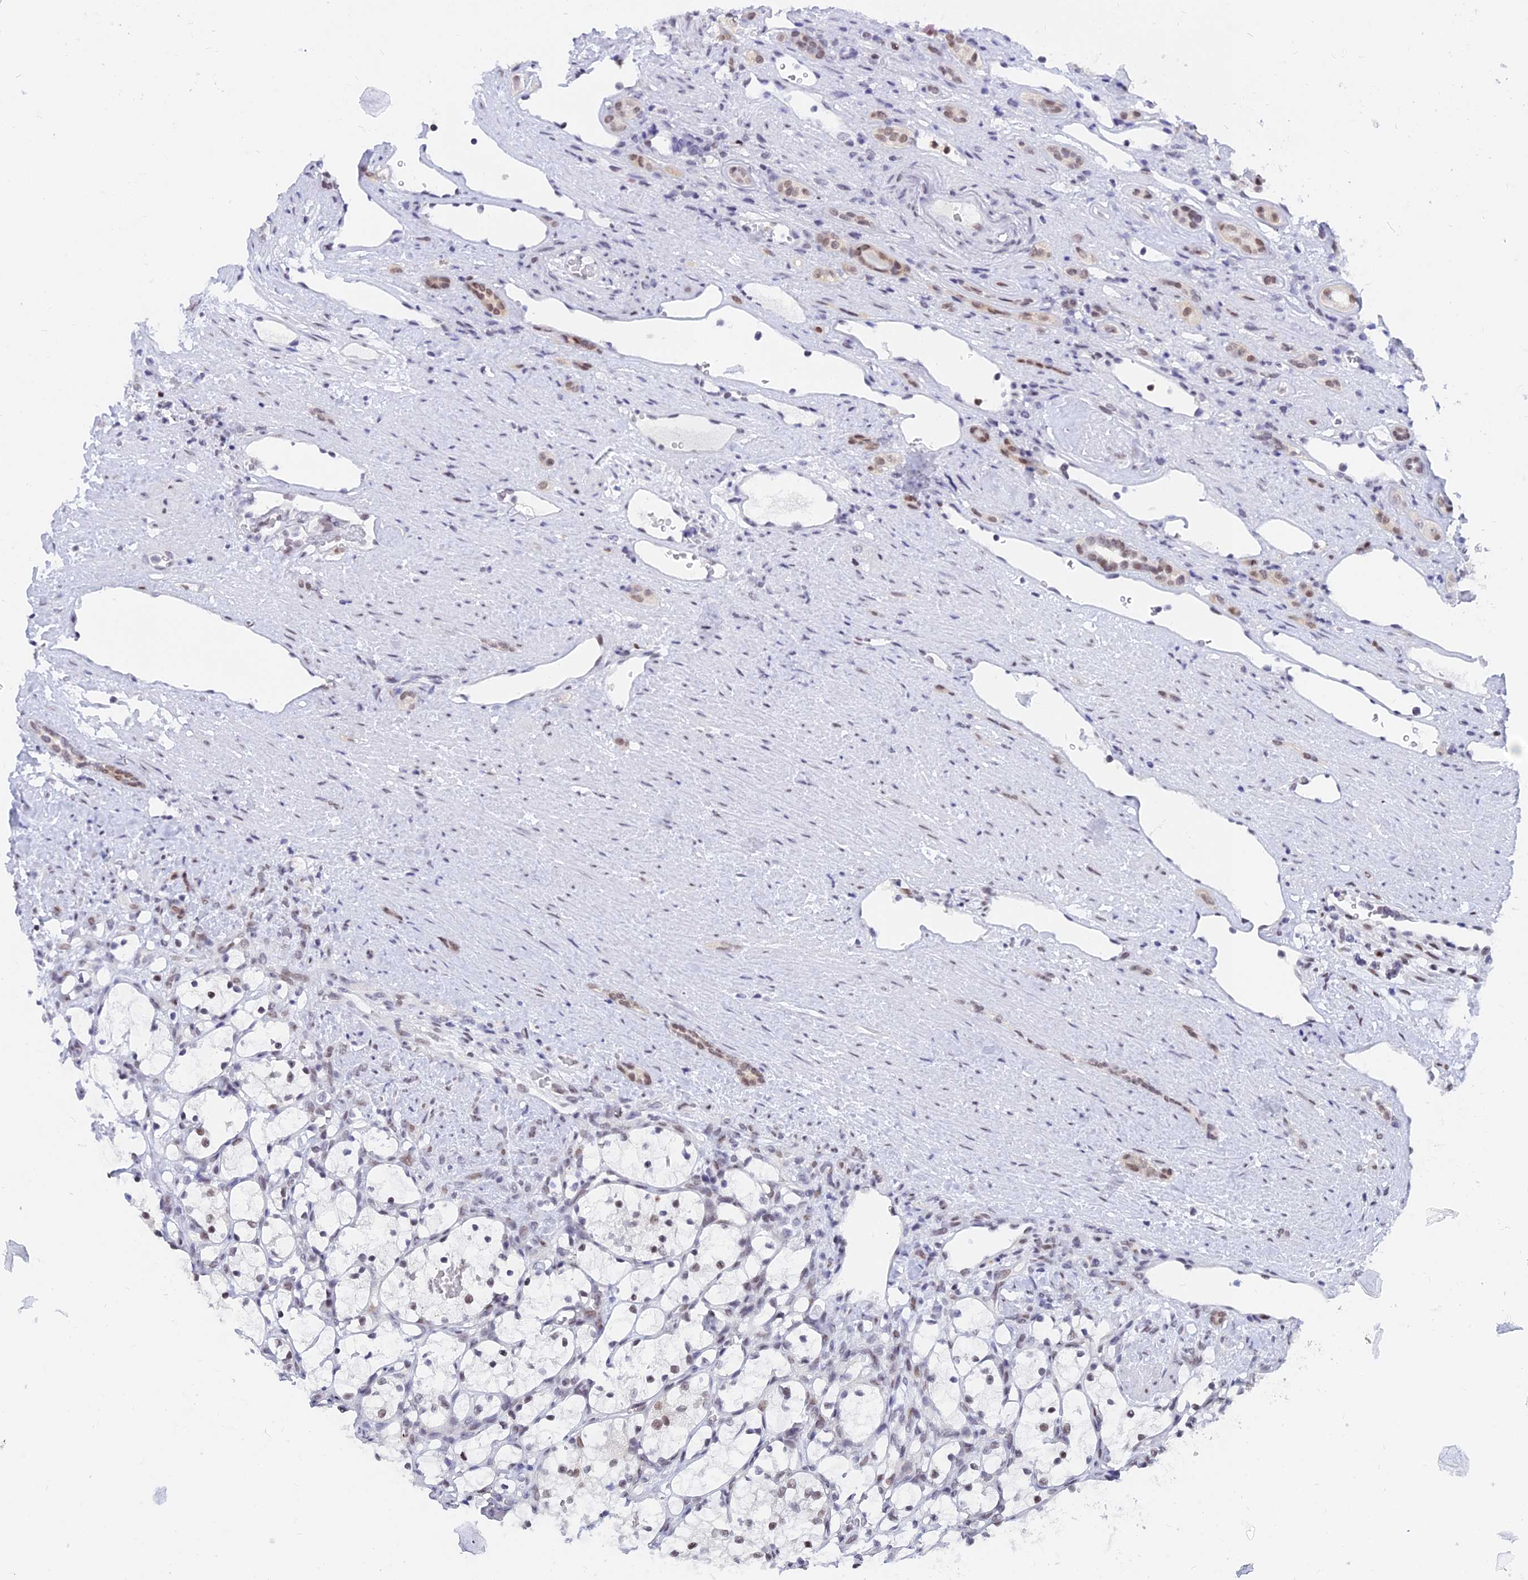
{"staining": {"intensity": "weak", "quantity": "<25%", "location": "nuclear"}, "tissue": "renal cancer", "cell_type": "Tumor cells", "image_type": "cancer", "snomed": [{"axis": "morphology", "description": "Adenocarcinoma, NOS"}, {"axis": "topography", "description": "Kidney"}], "caption": "Photomicrograph shows no significant protein positivity in tumor cells of adenocarcinoma (renal).", "gene": "DPY30", "patient": {"sex": "female", "age": 69}}